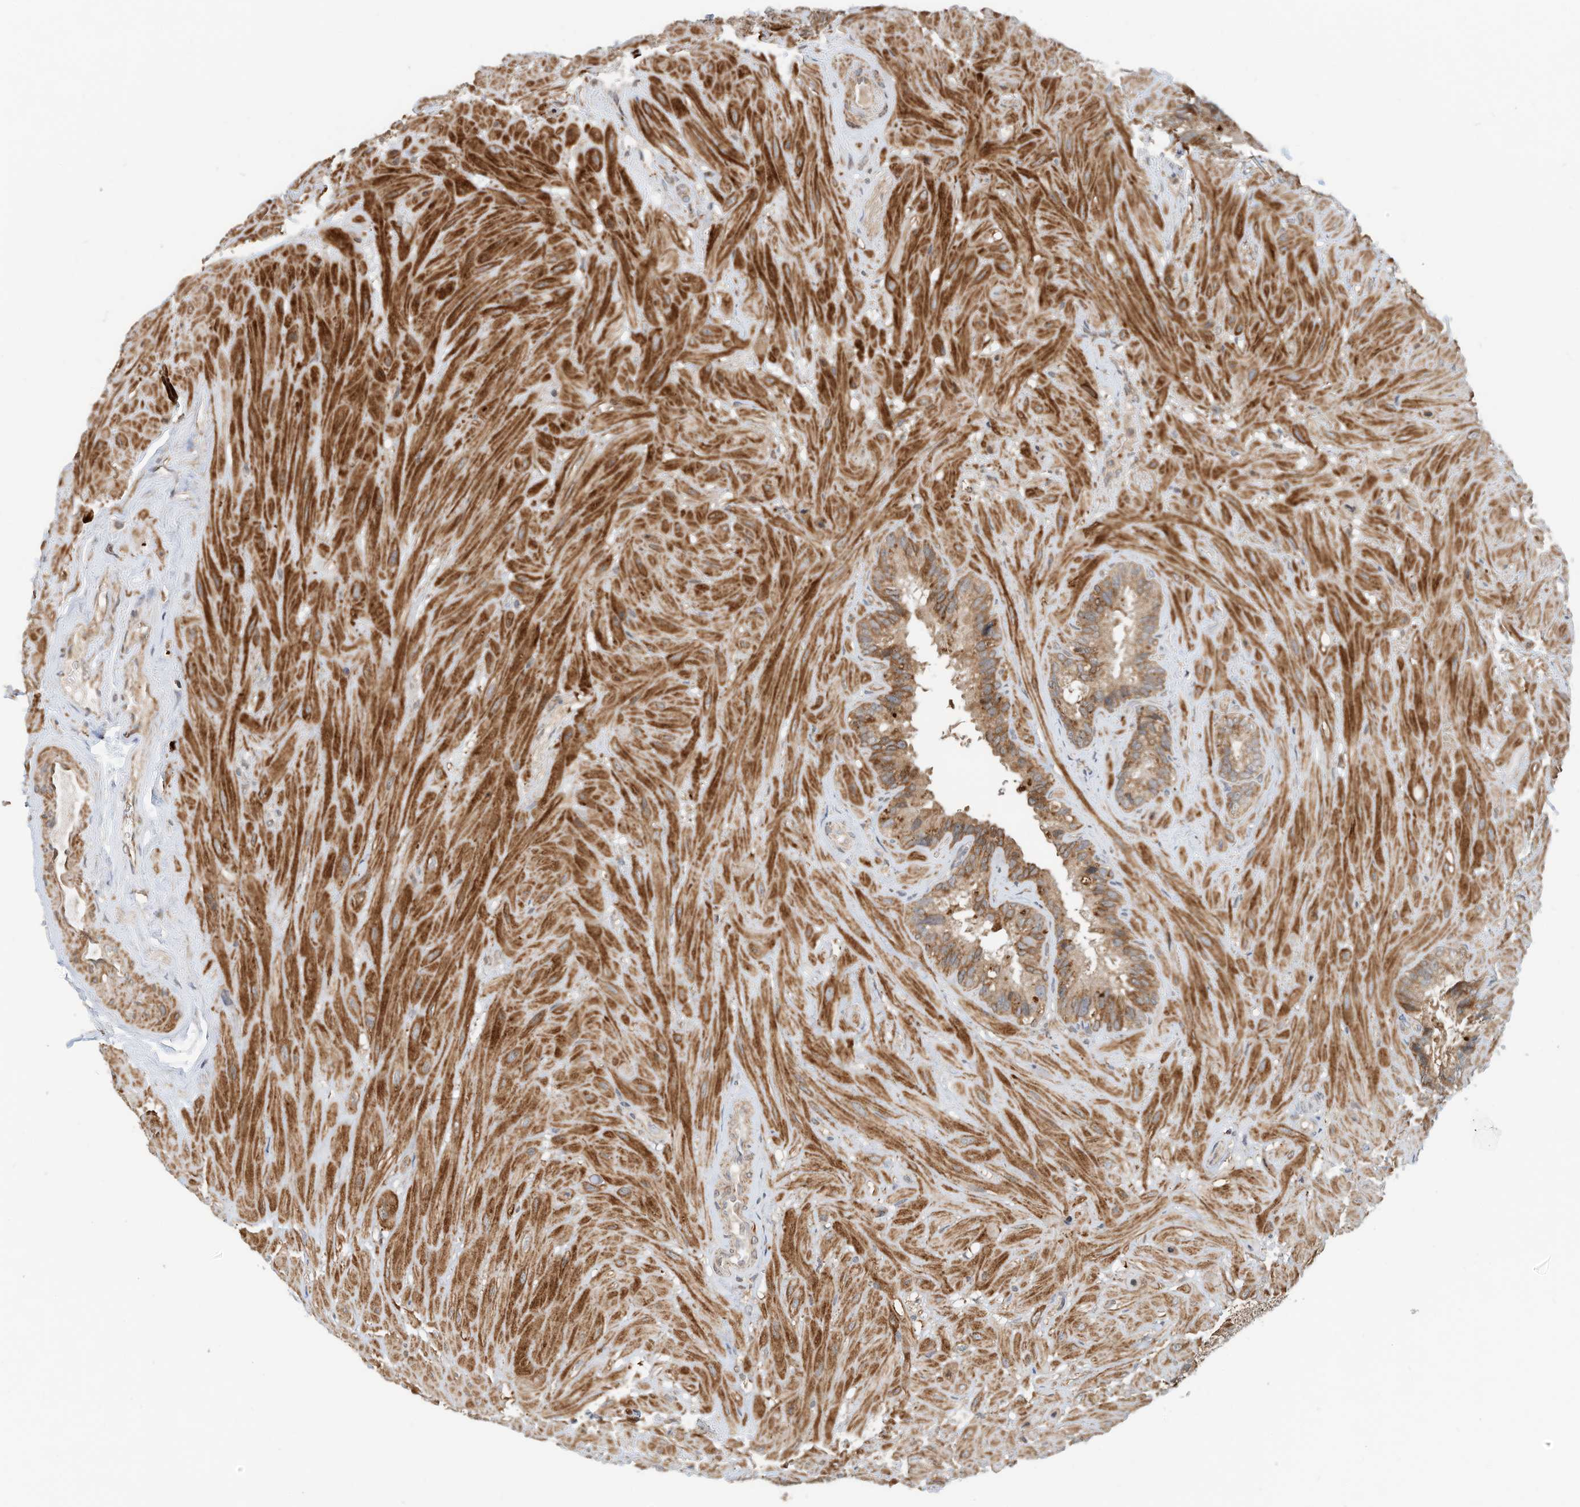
{"staining": {"intensity": "strong", "quantity": ">75%", "location": "cytoplasmic/membranous"}, "tissue": "seminal vesicle", "cell_type": "Glandular cells", "image_type": "normal", "snomed": [{"axis": "morphology", "description": "Normal tissue, NOS"}, {"axis": "topography", "description": "Prostate"}, {"axis": "topography", "description": "Seminal veicle"}], "caption": "Immunohistochemical staining of benign seminal vesicle shows high levels of strong cytoplasmic/membranous staining in approximately >75% of glandular cells.", "gene": "CPAMD8", "patient": {"sex": "male", "age": 68}}